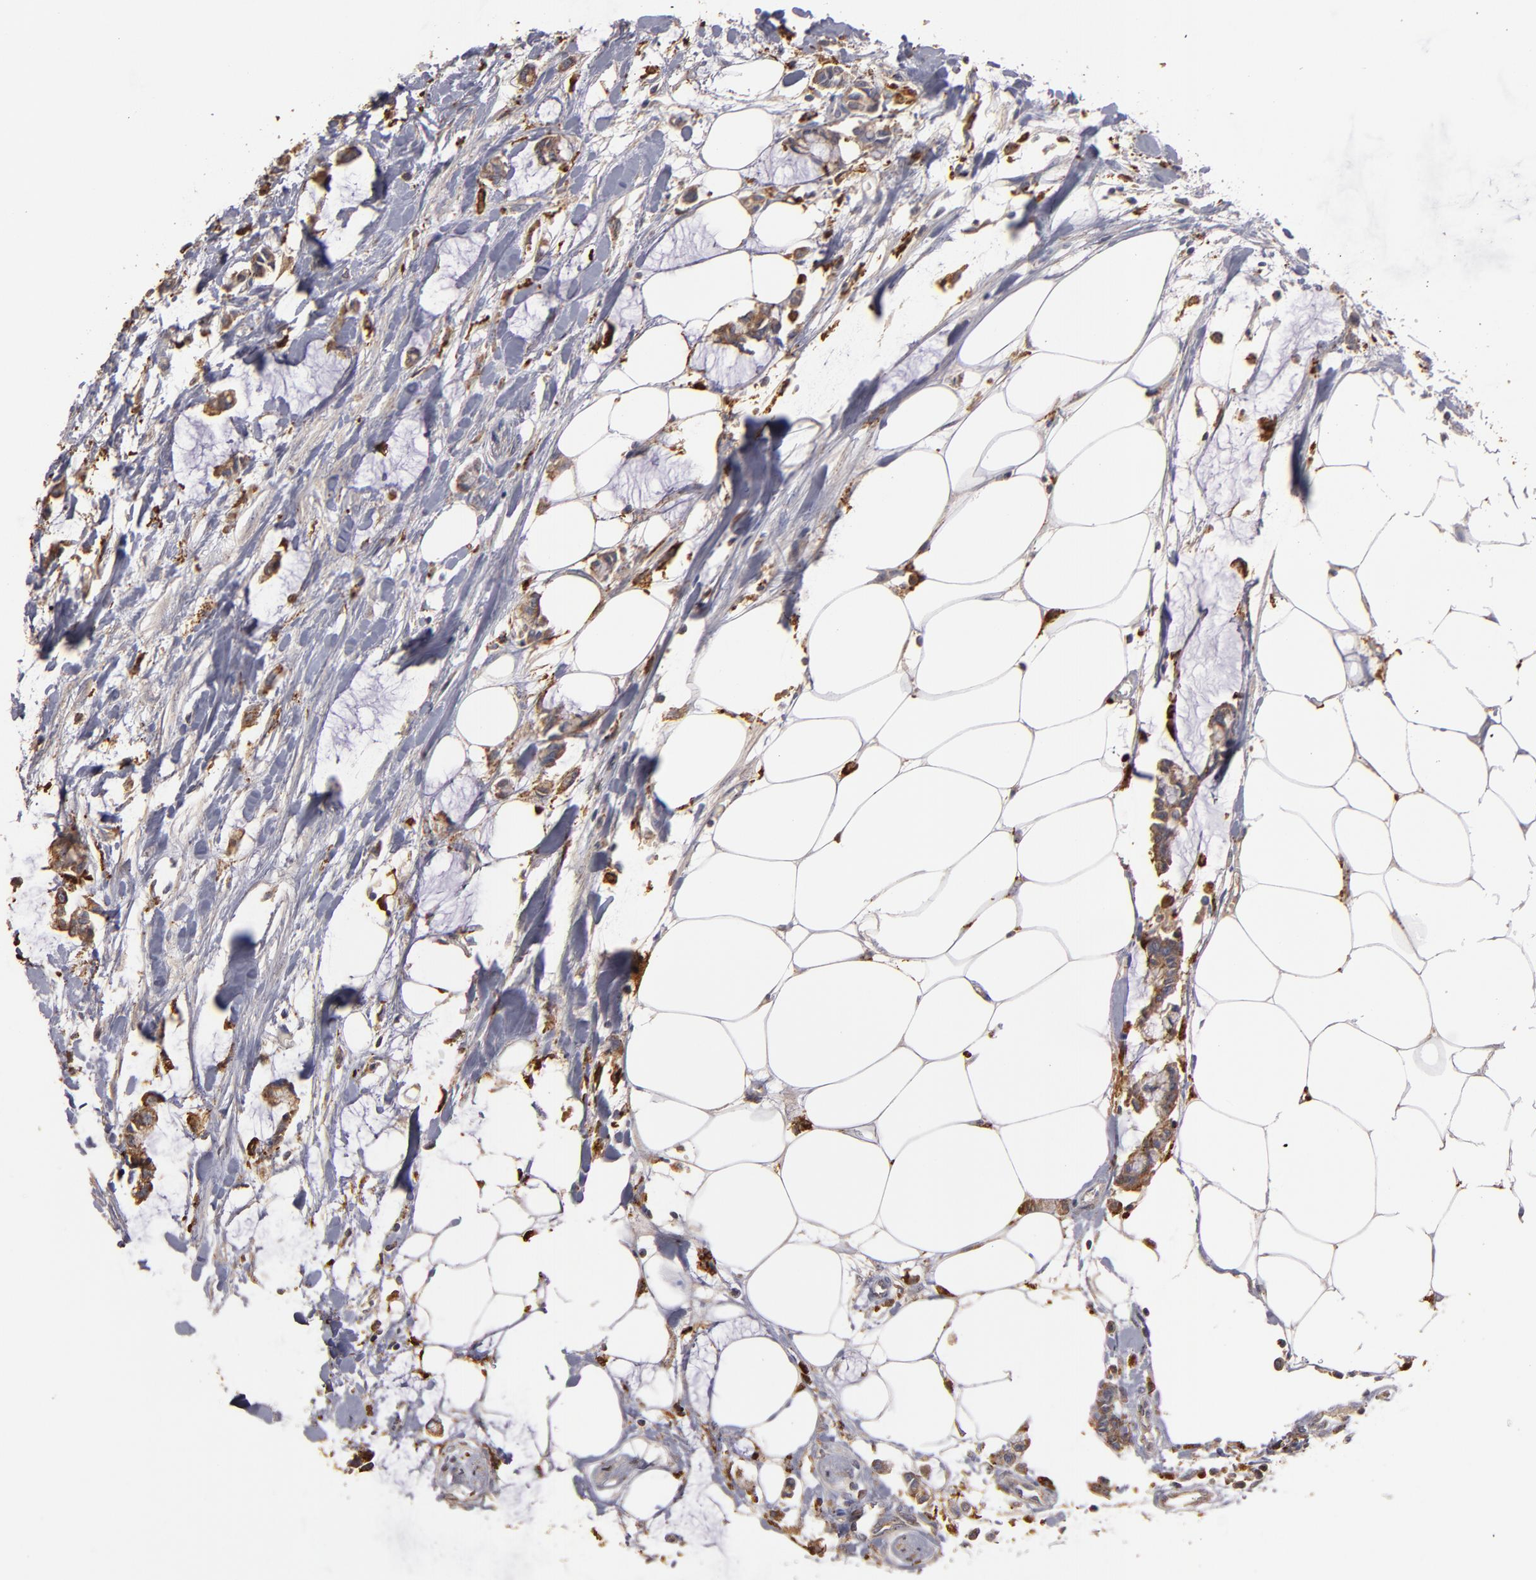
{"staining": {"intensity": "moderate", "quantity": ">75%", "location": "cytoplasmic/membranous"}, "tissue": "colorectal cancer", "cell_type": "Tumor cells", "image_type": "cancer", "snomed": [{"axis": "morphology", "description": "Normal tissue, NOS"}, {"axis": "morphology", "description": "Adenocarcinoma, NOS"}, {"axis": "topography", "description": "Colon"}, {"axis": "topography", "description": "Peripheral nerve tissue"}], "caption": "Colorectal adenocarcinoma tissue displays moderate cytoplasmic/membranous staining in about >75% of tumor cells", "gene": "TRAF1", "patient": {"sex": "male", "age": 14}}